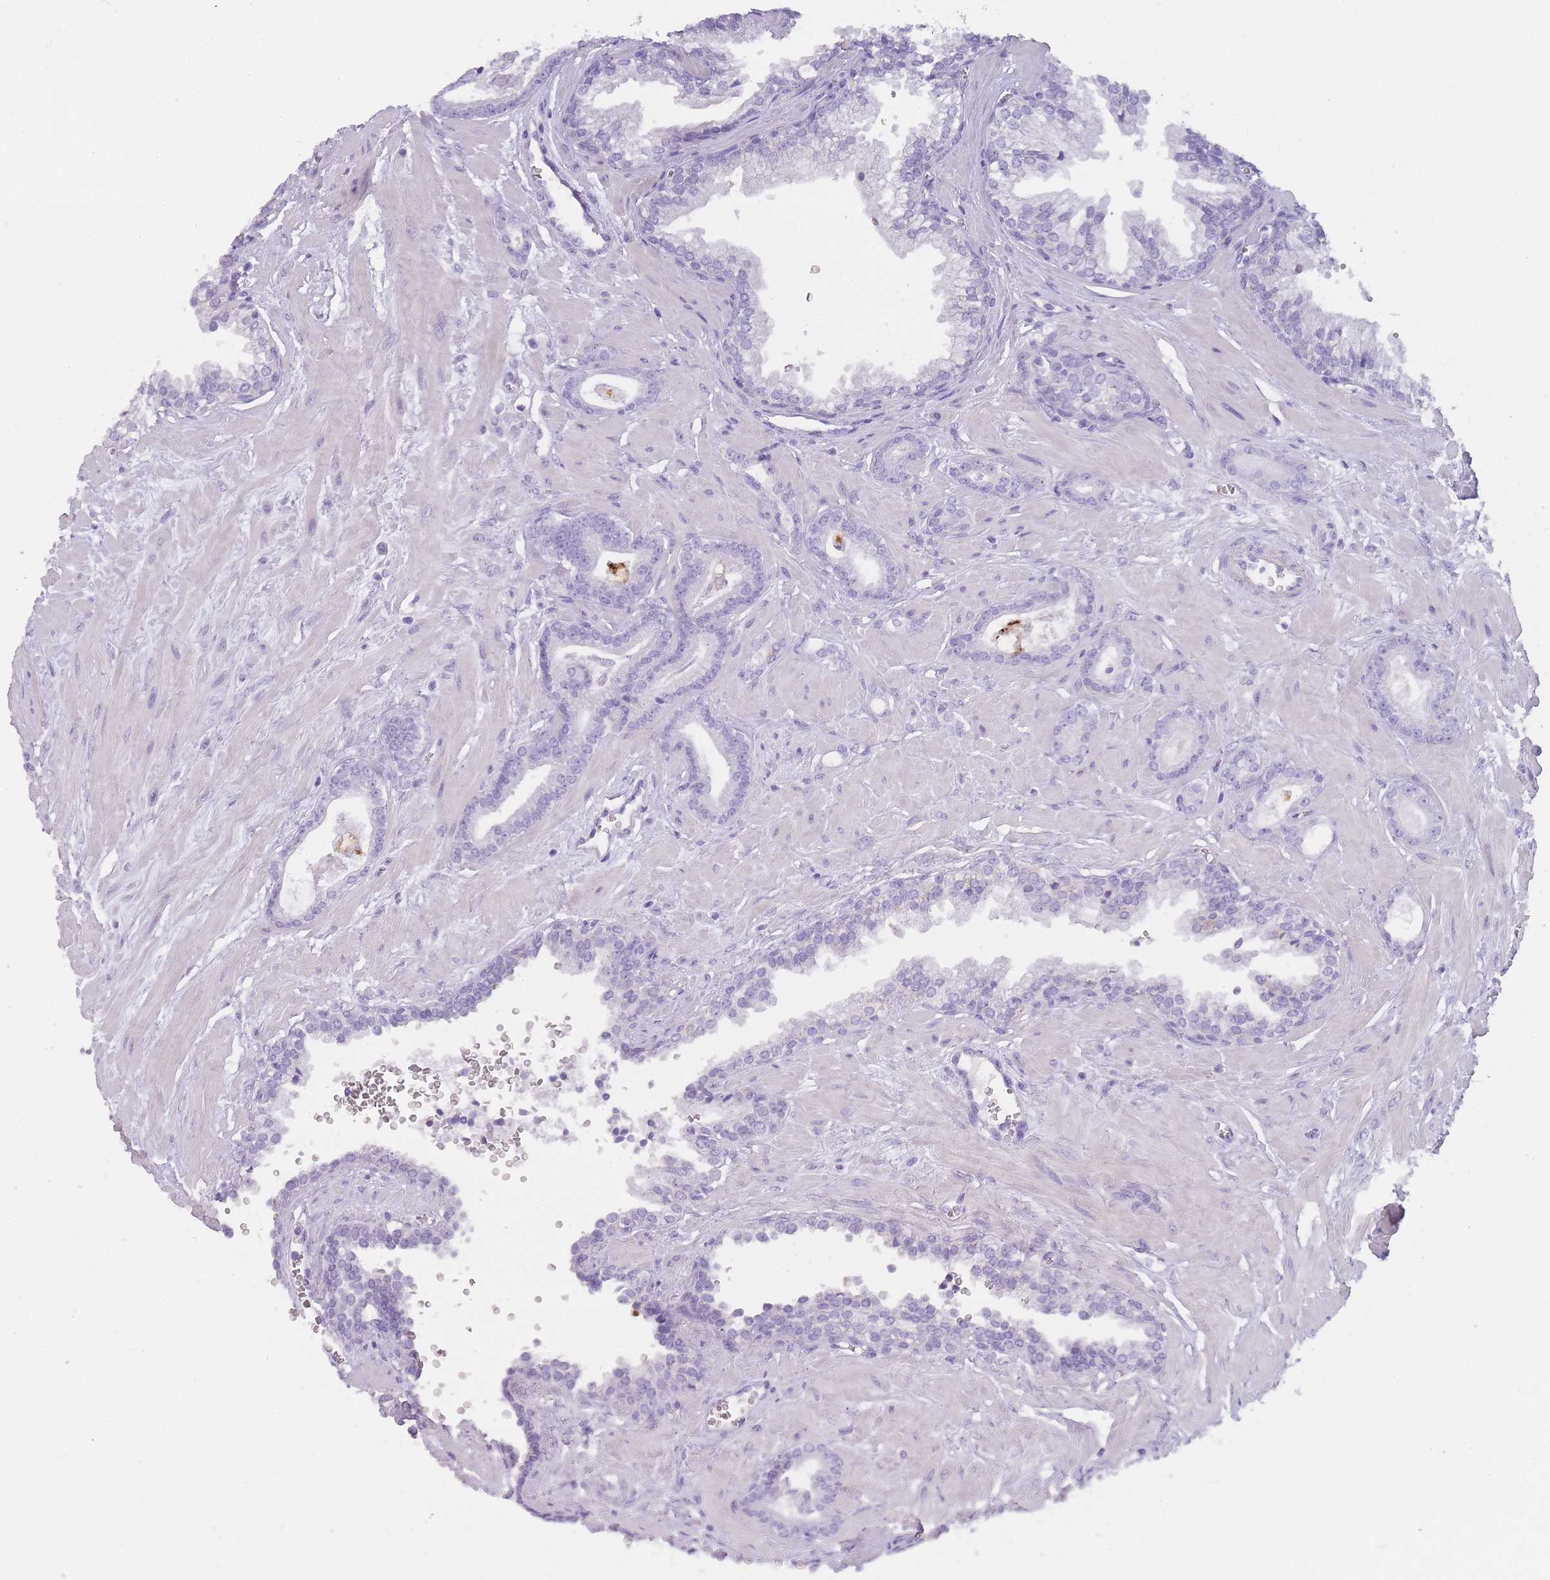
{"staining": {"intensity": "negative", "quantity": "none", "location": "none"}, "tissue": "prostate cancer", "cell_type": "Tumor cells", "image_type": "cancer", "snomed": [{"axis": "morphology", "description": "Adenocarcinoma, Low grade"}, {"axis": "topography", "description": "Prostate"}], "caption": "This is a histopathology image of immunohistochemistry staining of prostate low-grade adenocarcinoma, which shows no expression in tumor cells. The staining was performed using DAB to visualize the protein expression in brown, while the nuclei were stained in blue with hematoxylin (Magnification: 20x).", "gene": "TCP11", "patient": {"sex": "male", "age": 60}}